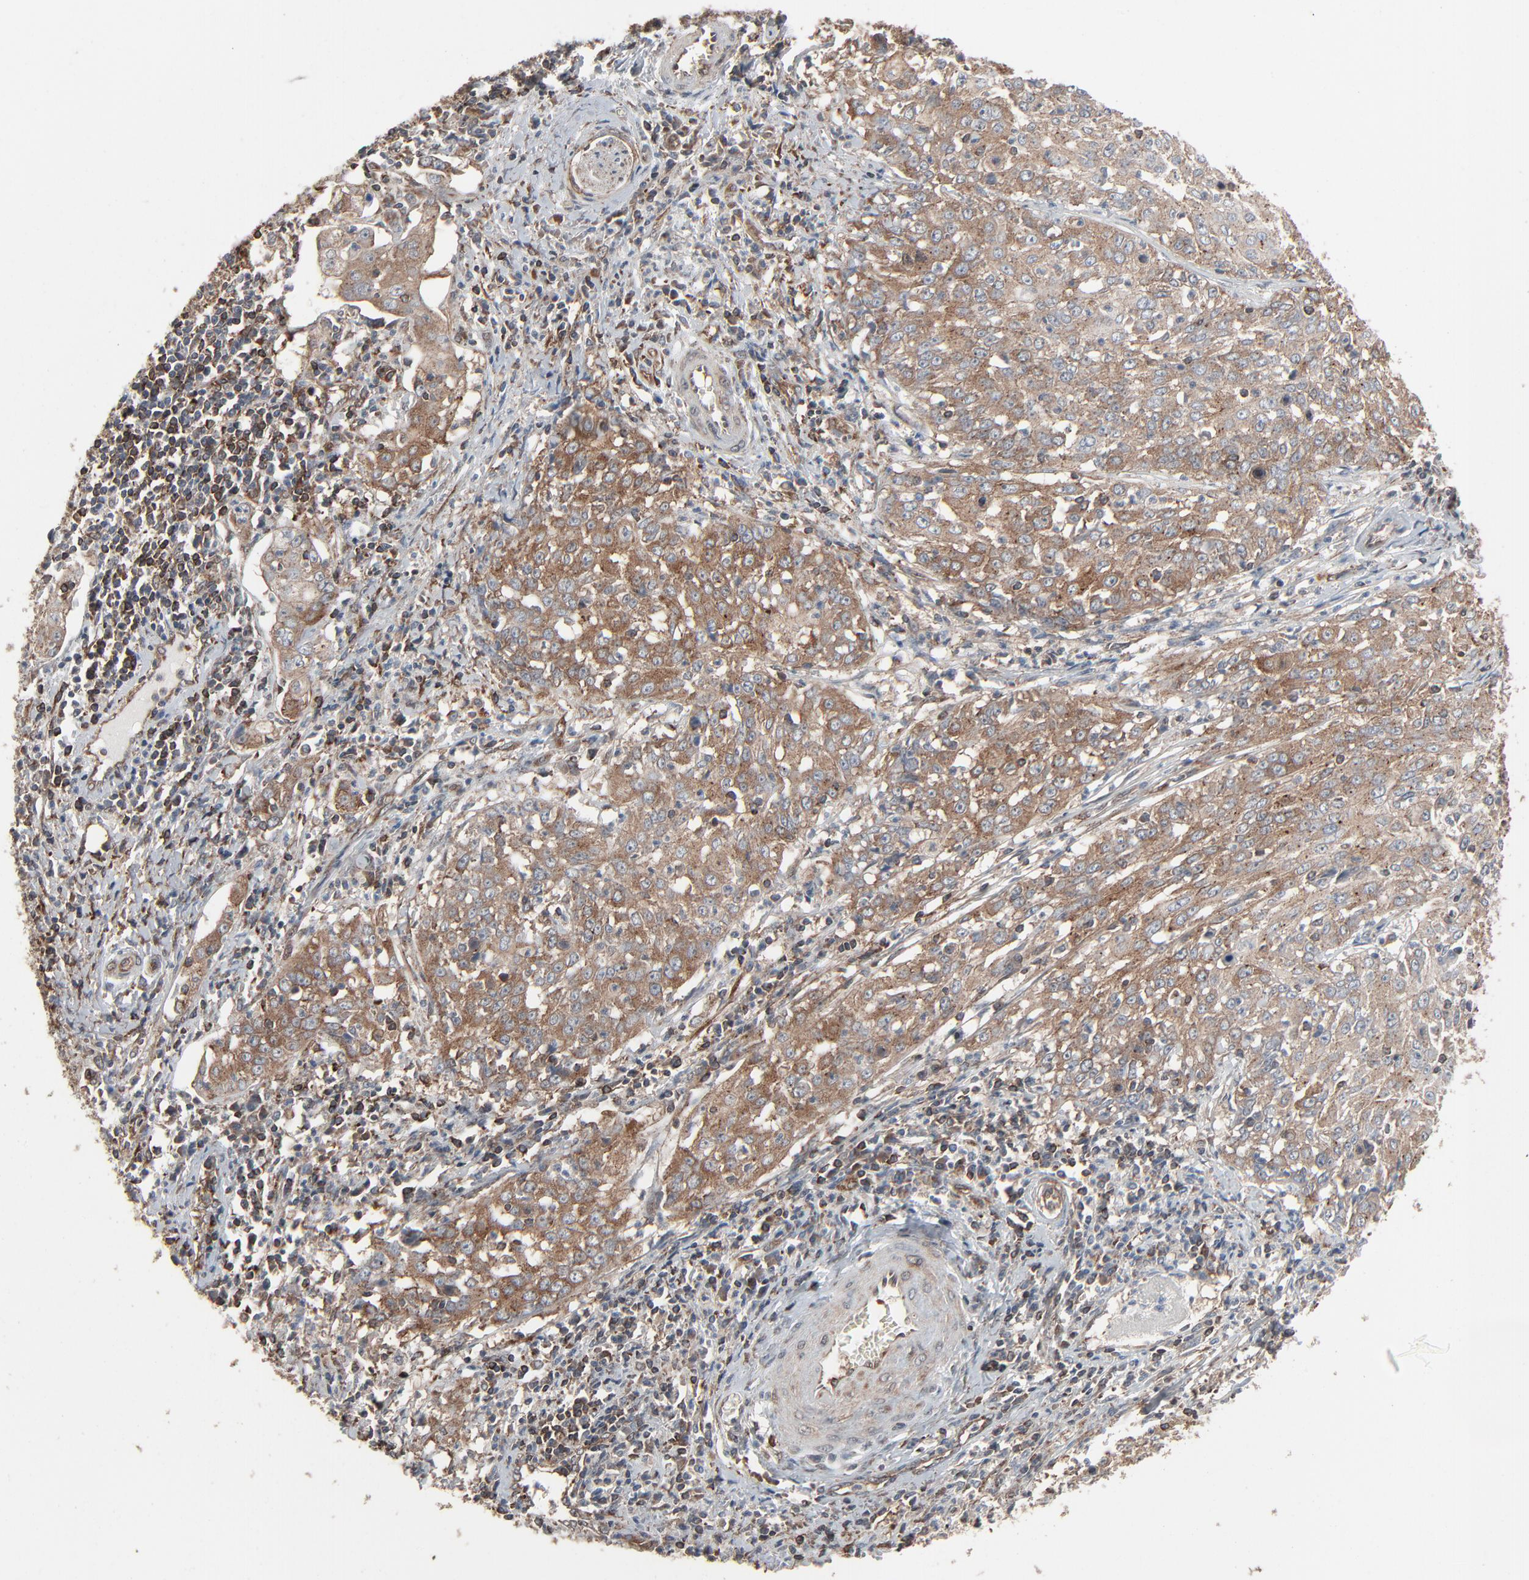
{"staining": {"intensity": "moderate", "quantity": ">75%", "location": "cytoplasmic/membranous"}, "tissue": "cervical cancer", "cell_type": "Tumor cells", "image_type": "cancer", "snomed": [{"axis": "morphology", "description": "Squamous cell carcinoma, NOS"}, {"axis": "topography", "description": "Cervix"}], "caption": "This histopathology image exhibits IHC staining of human cervical cancer, with medium moderate cytoplasmic/membranous staining in about >75% of tumor cells.", "gene": "OPTN", "patient": {"sex": "female", "age": 39}}